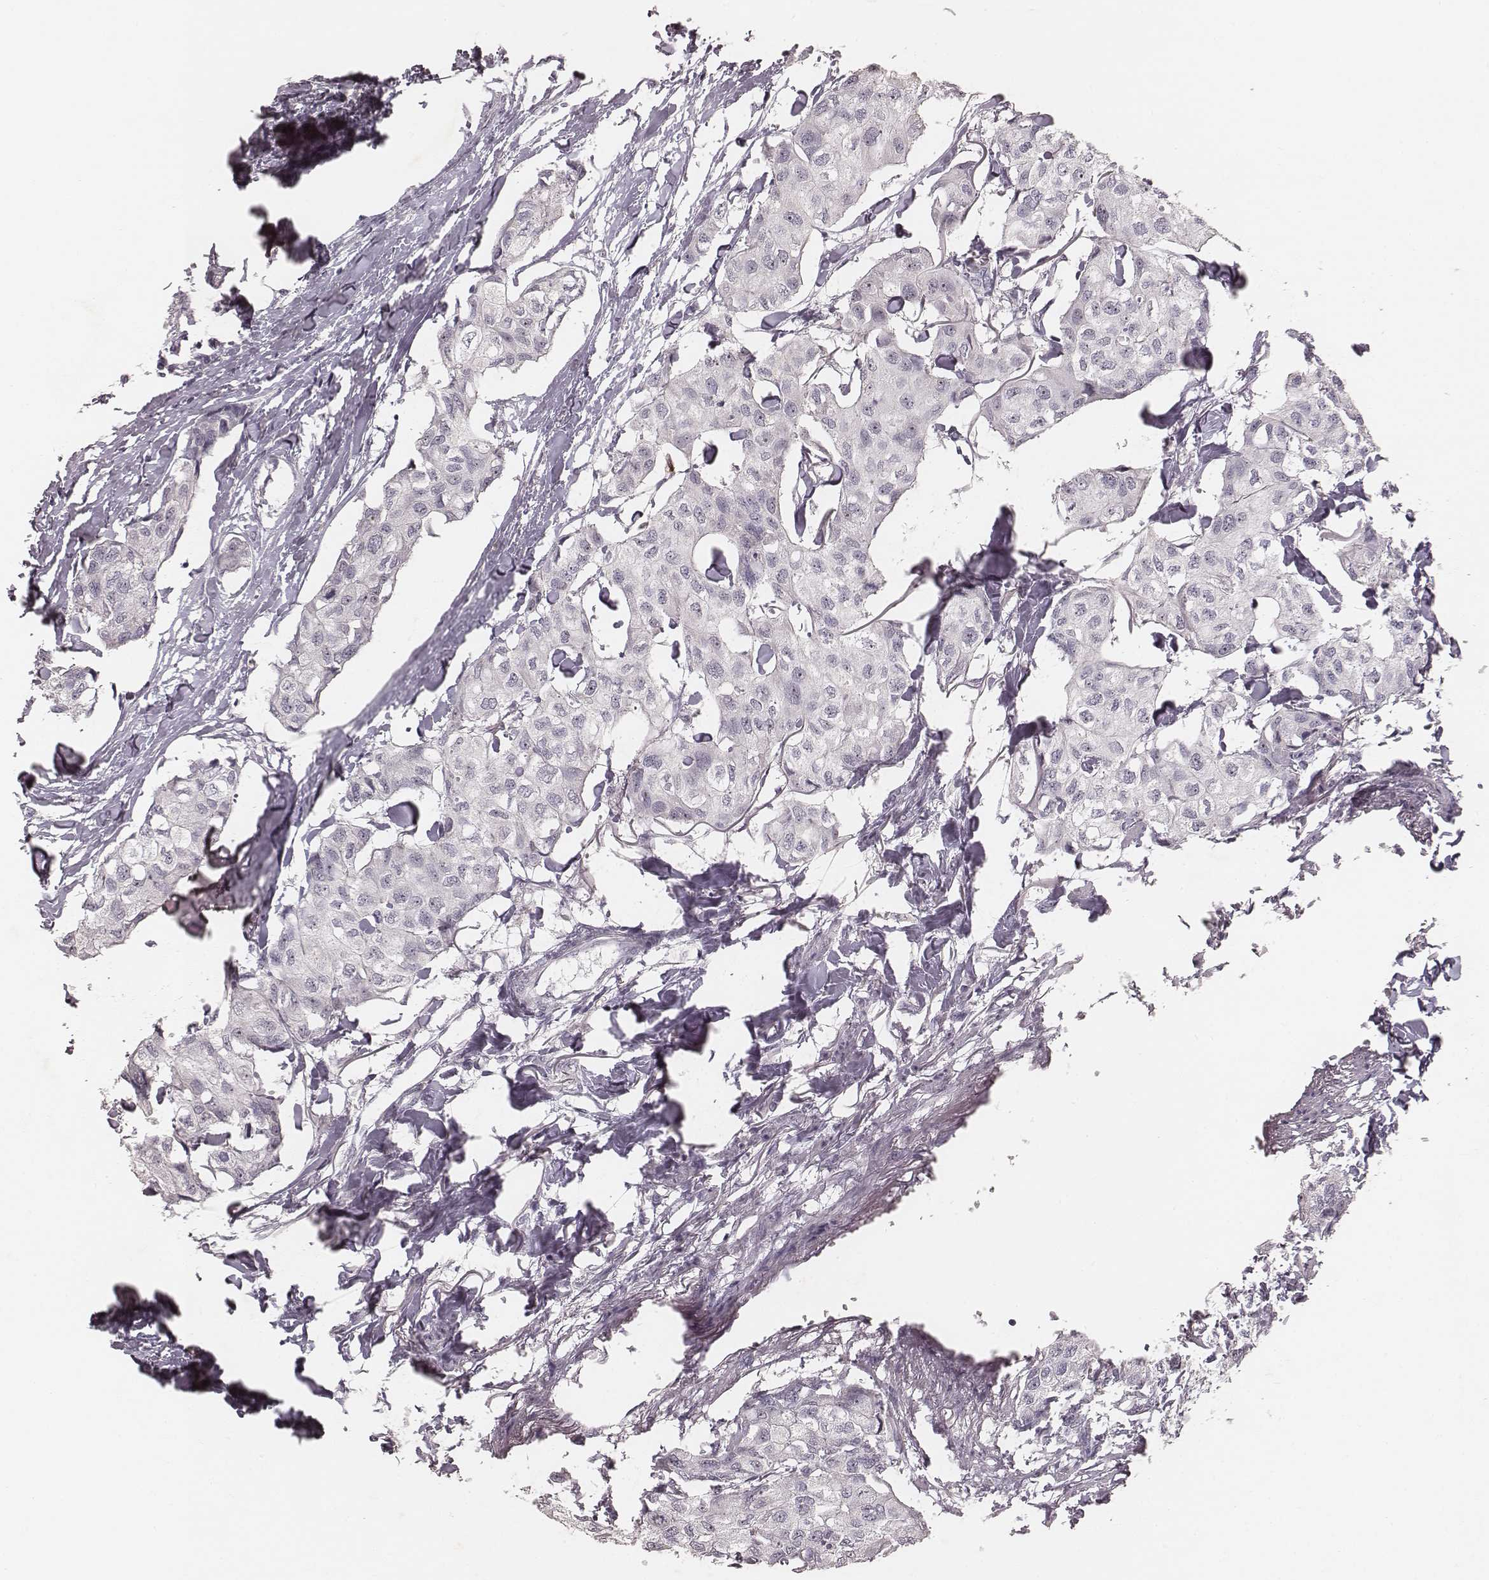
{"staining": {"intensity": "negative", "quantity": "none", "location": "none"}, "tissue": "breast cancer", "cell_type": "Tumor cells", "image_type": "cancer", "snomed": [{"axis": "morphology", "description": "Duct carcinoma"}, {"axis": "topography", "description": "Breast"}], "caption": "Immunohistochemical staining of breast cancer exhibits no significant expression in tumor cells. (Brightfield microscopy of DAB (3,3'-diaminobenzidine) immunohistochemistry (IHC) at high magnification).", "gene": "MADCAM1", "patient": {"sex": "female", "age": 80}}